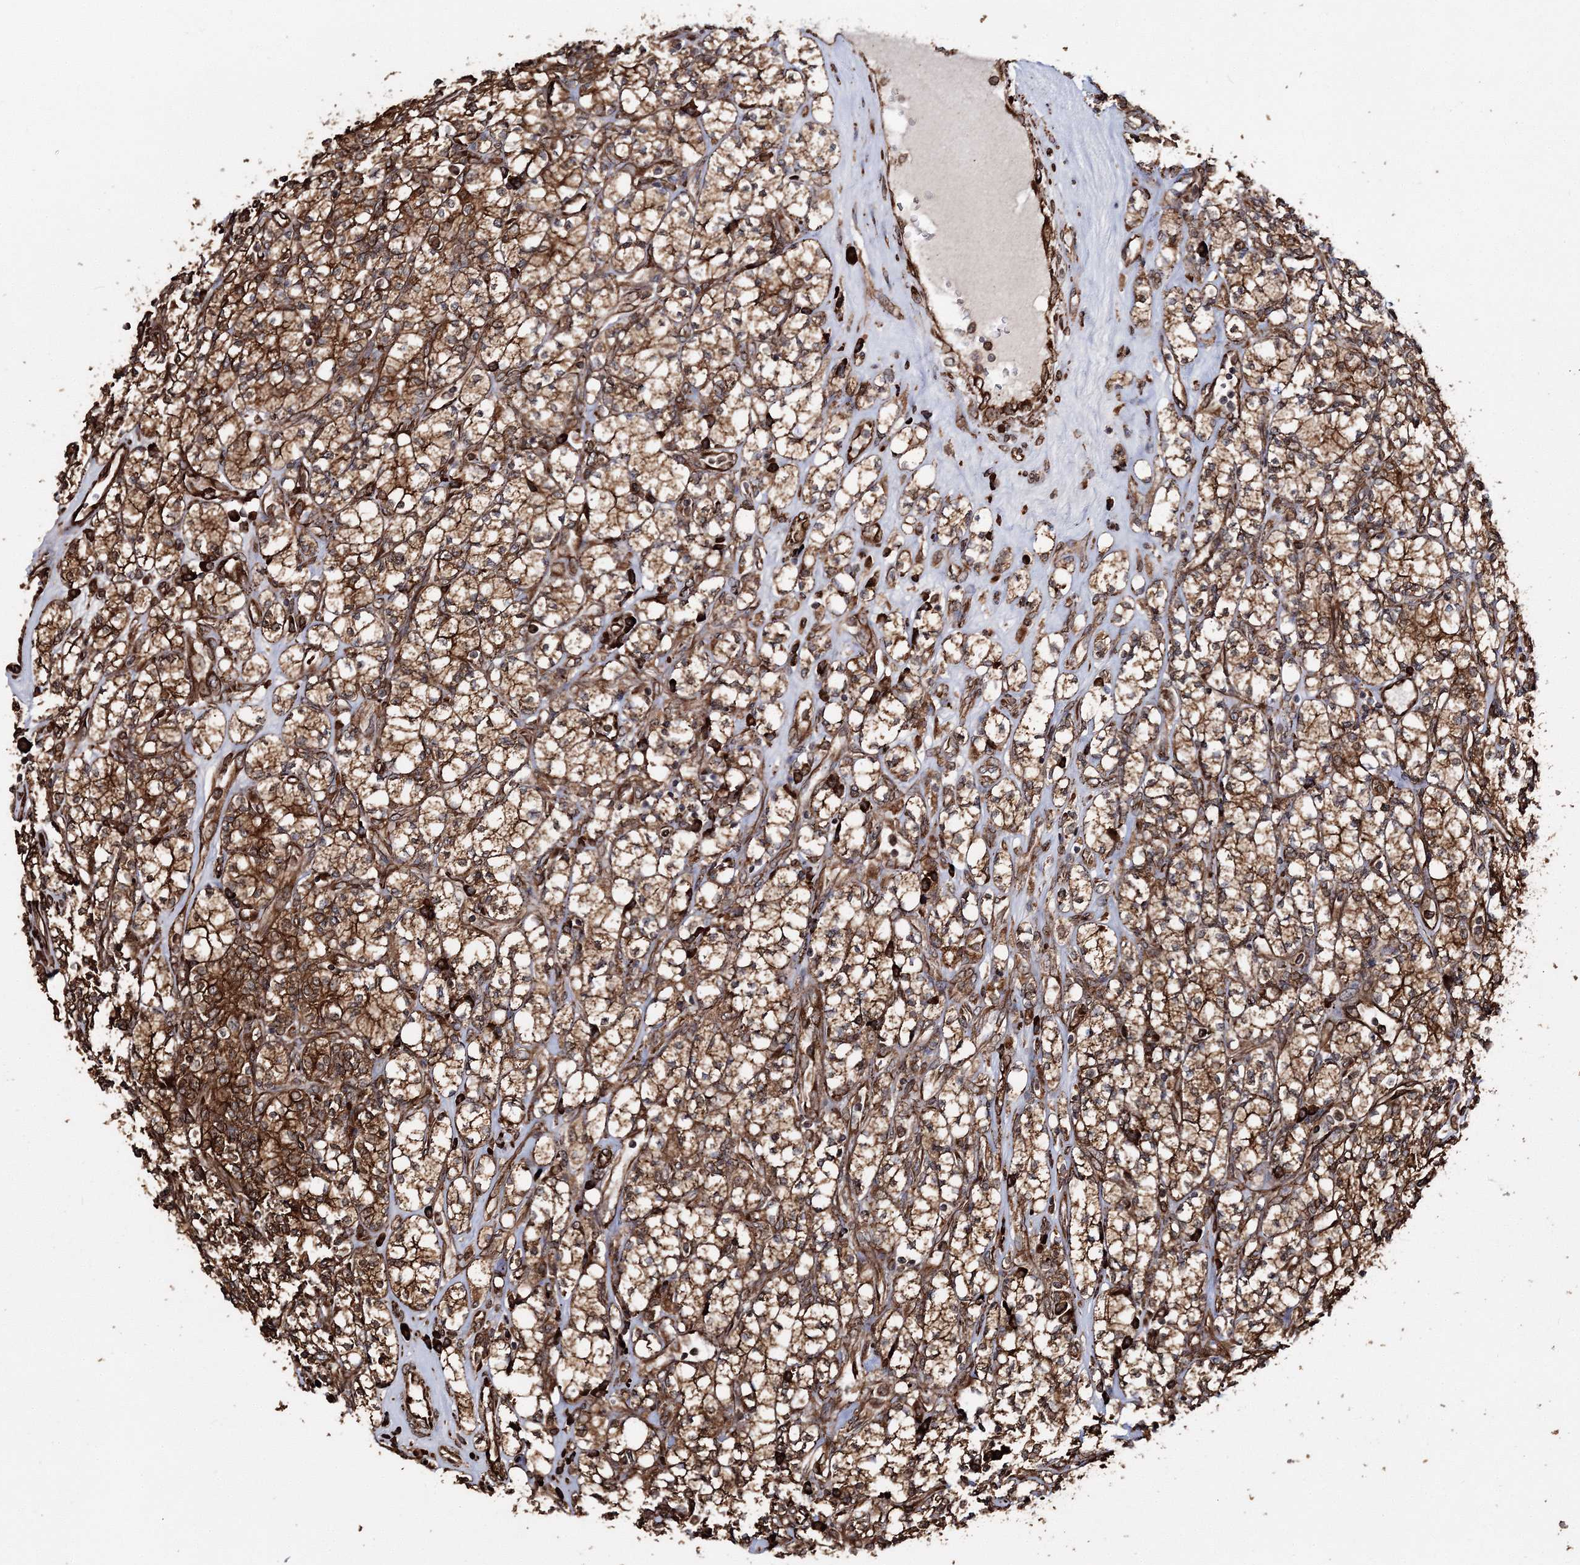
{"staining": {"intensity": "strong", "quantity": ">75%", "location": "cytoplasmic/membranous"}, "tissue": "renal cancer", "cell_type": "Tumor cells", "image_type": "cancer", "snomed": [{"axis": "morphology", "description": "Adenocarcinoma, NOS"}, {"axis": "topography", "description": "Kidney"}], "caption": "IHC histopathology image of adenocarcinoma (renal) stained for a protein (brown), which reveals high levels of strong cytoplasmic/membranous positivity in approximately >75% of tumor cells.", "gene": "SCRN3", "patient": {"sex": "male", "age": 77}}